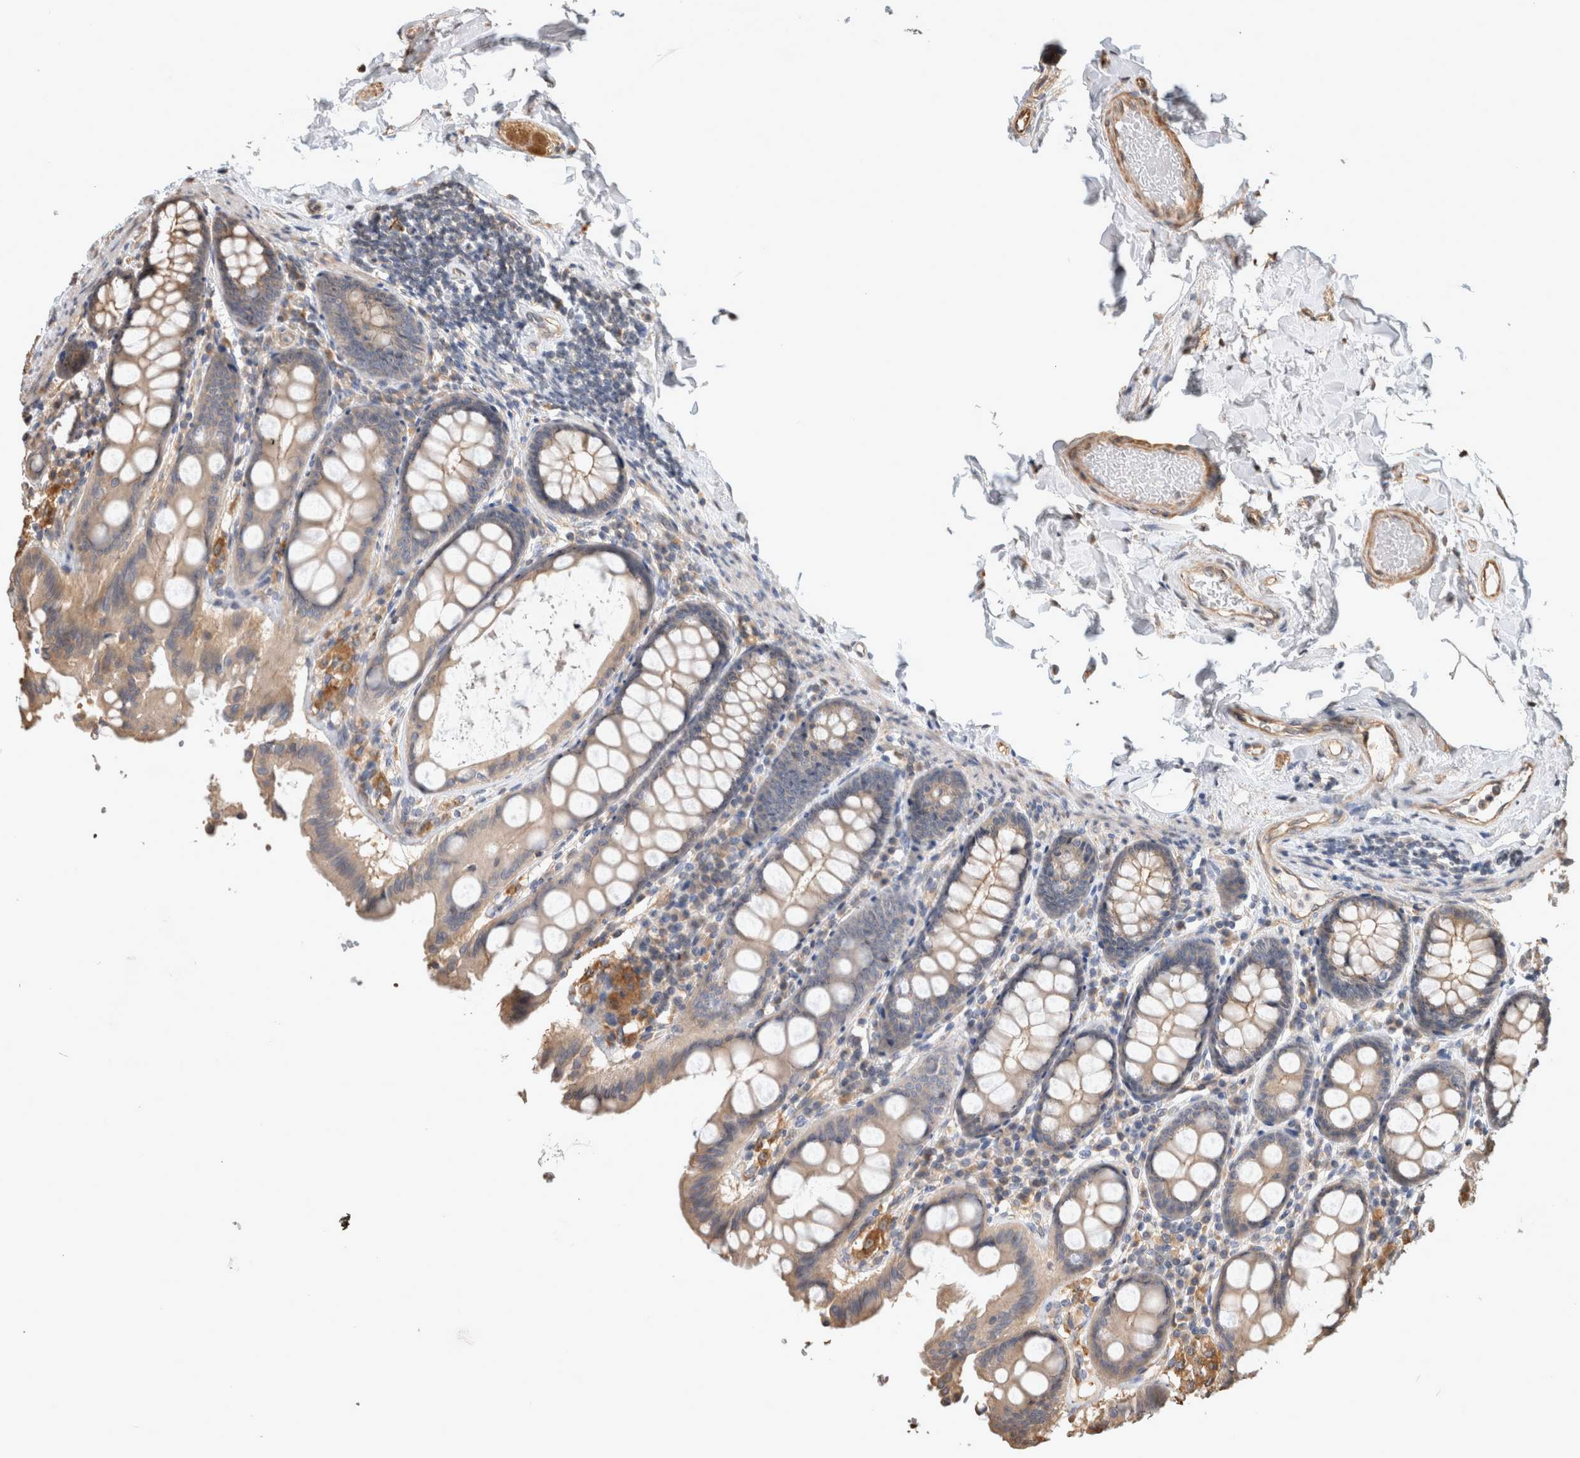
{"staining": {"intensity": "moderate", "quantity": ">75%", "location": "cytoplasmic/membranous"}, "tissue": "colon", "cell_type": "Endothelial cells", "image_type": "normal", "snomed": [{"axis": "morphology", "description": "Normal tissue, NOS"}, {"axis": "topography", "description": "Colon"}, {"axis": "topography", "description": "Peripheral nerve tissue"}], "caption": "The photomicrograph demonstrates staining of unremarkable colon, revealing moderate cytoplasmic/membranous protein positivity (brown color) within endothelial cells.", "gene": "CLIP1", "patient": {"sex": "female", "age": 61}}